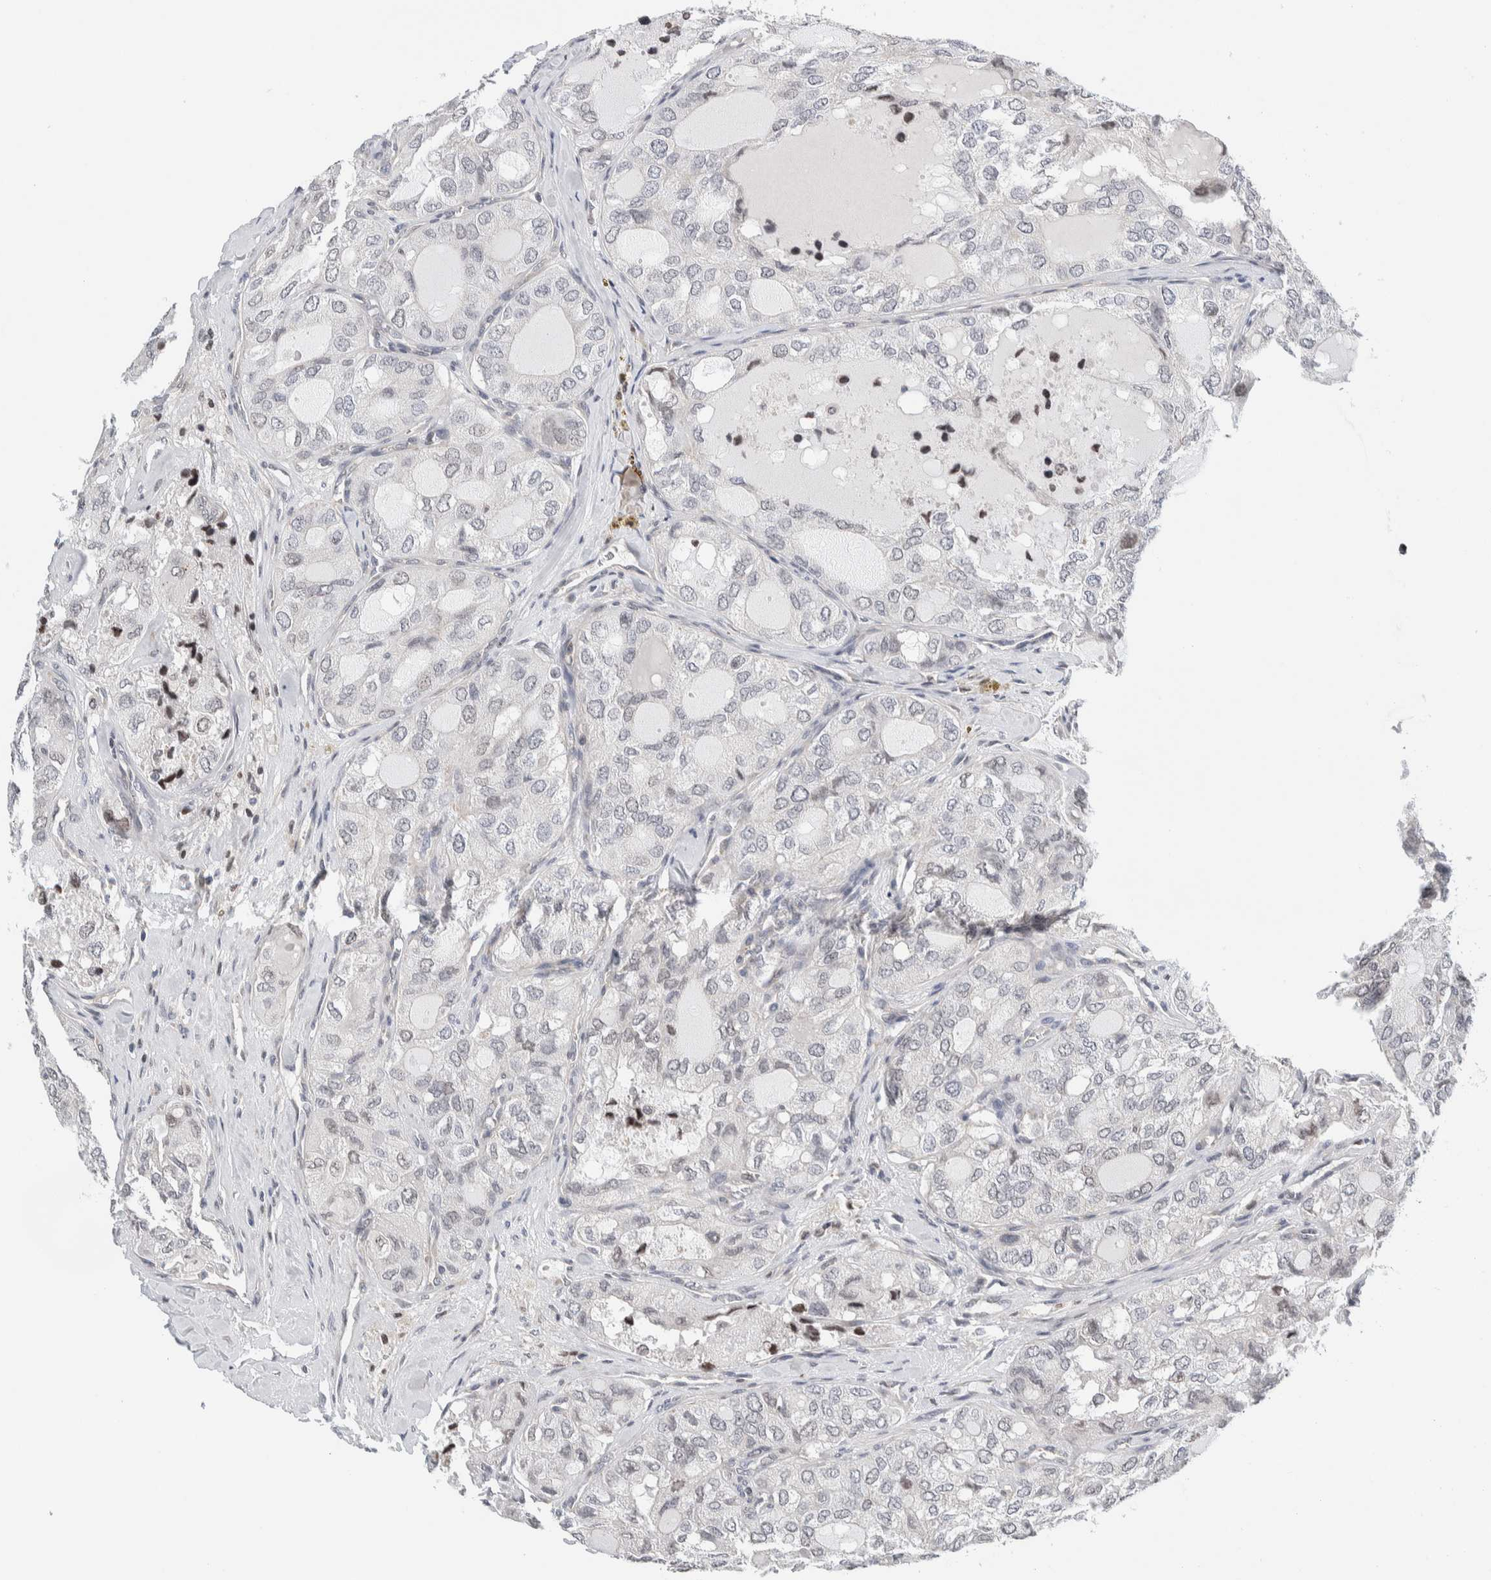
{"staining": {"intensity": "negative", "quantity": "none", "location": "none"}, "tissue": "thyroid cancer", "cell_type": "Tumor cells", "image_type": "cancer", "snomed": [{"axis": "morphology", "description": "Follicular adenoma carcinoma, NOS"}, {"axis": "topography", "description": "Thyroid gland"}], "caption": "Histopathology image shows no protein staining in tumor cells of thyroid cancer tissue. Nuclei are stained in blue.", "gene": "NEUROD1", "patient": {"sex": "male", "age": 75}}